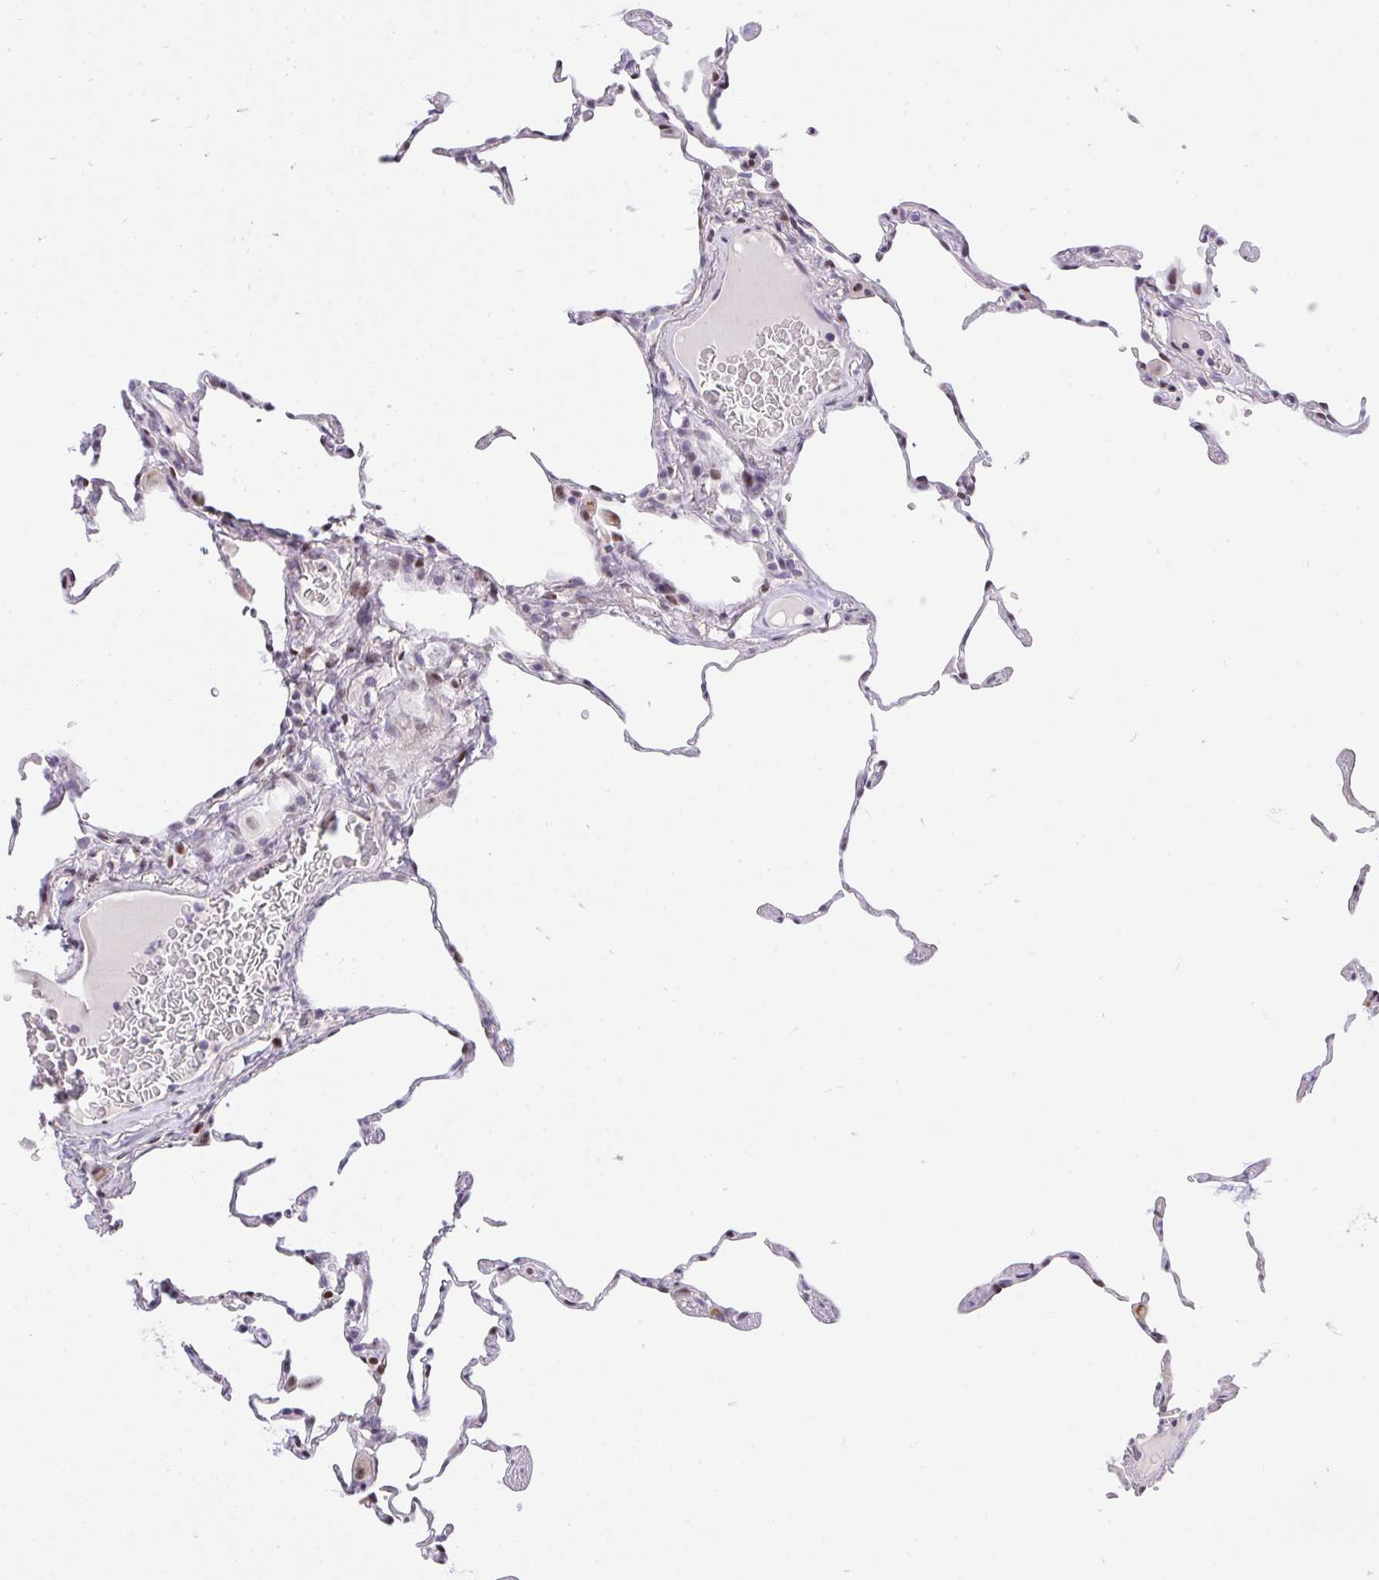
{"staining": {"intensity": "moderate", "quantity": "<25%", "location": "cytoplasmic/membranous,nuclear"}, "tissue": "lung", "cell_type": "Alveolar cells", "image_type": "normal", "snomed": [{"axis": "morphology", "description": "Normal tissue, NOS"}, {"axis": "topography", "description": "Lung"}], "caption": "Alveolar cells display low levels of moderate cytoplasmic/membranous,nuclear staining in about <25% of cells in normal human lung.", "gene": "PLPPR3", "patient": {"sex": "female", "age": 57}}